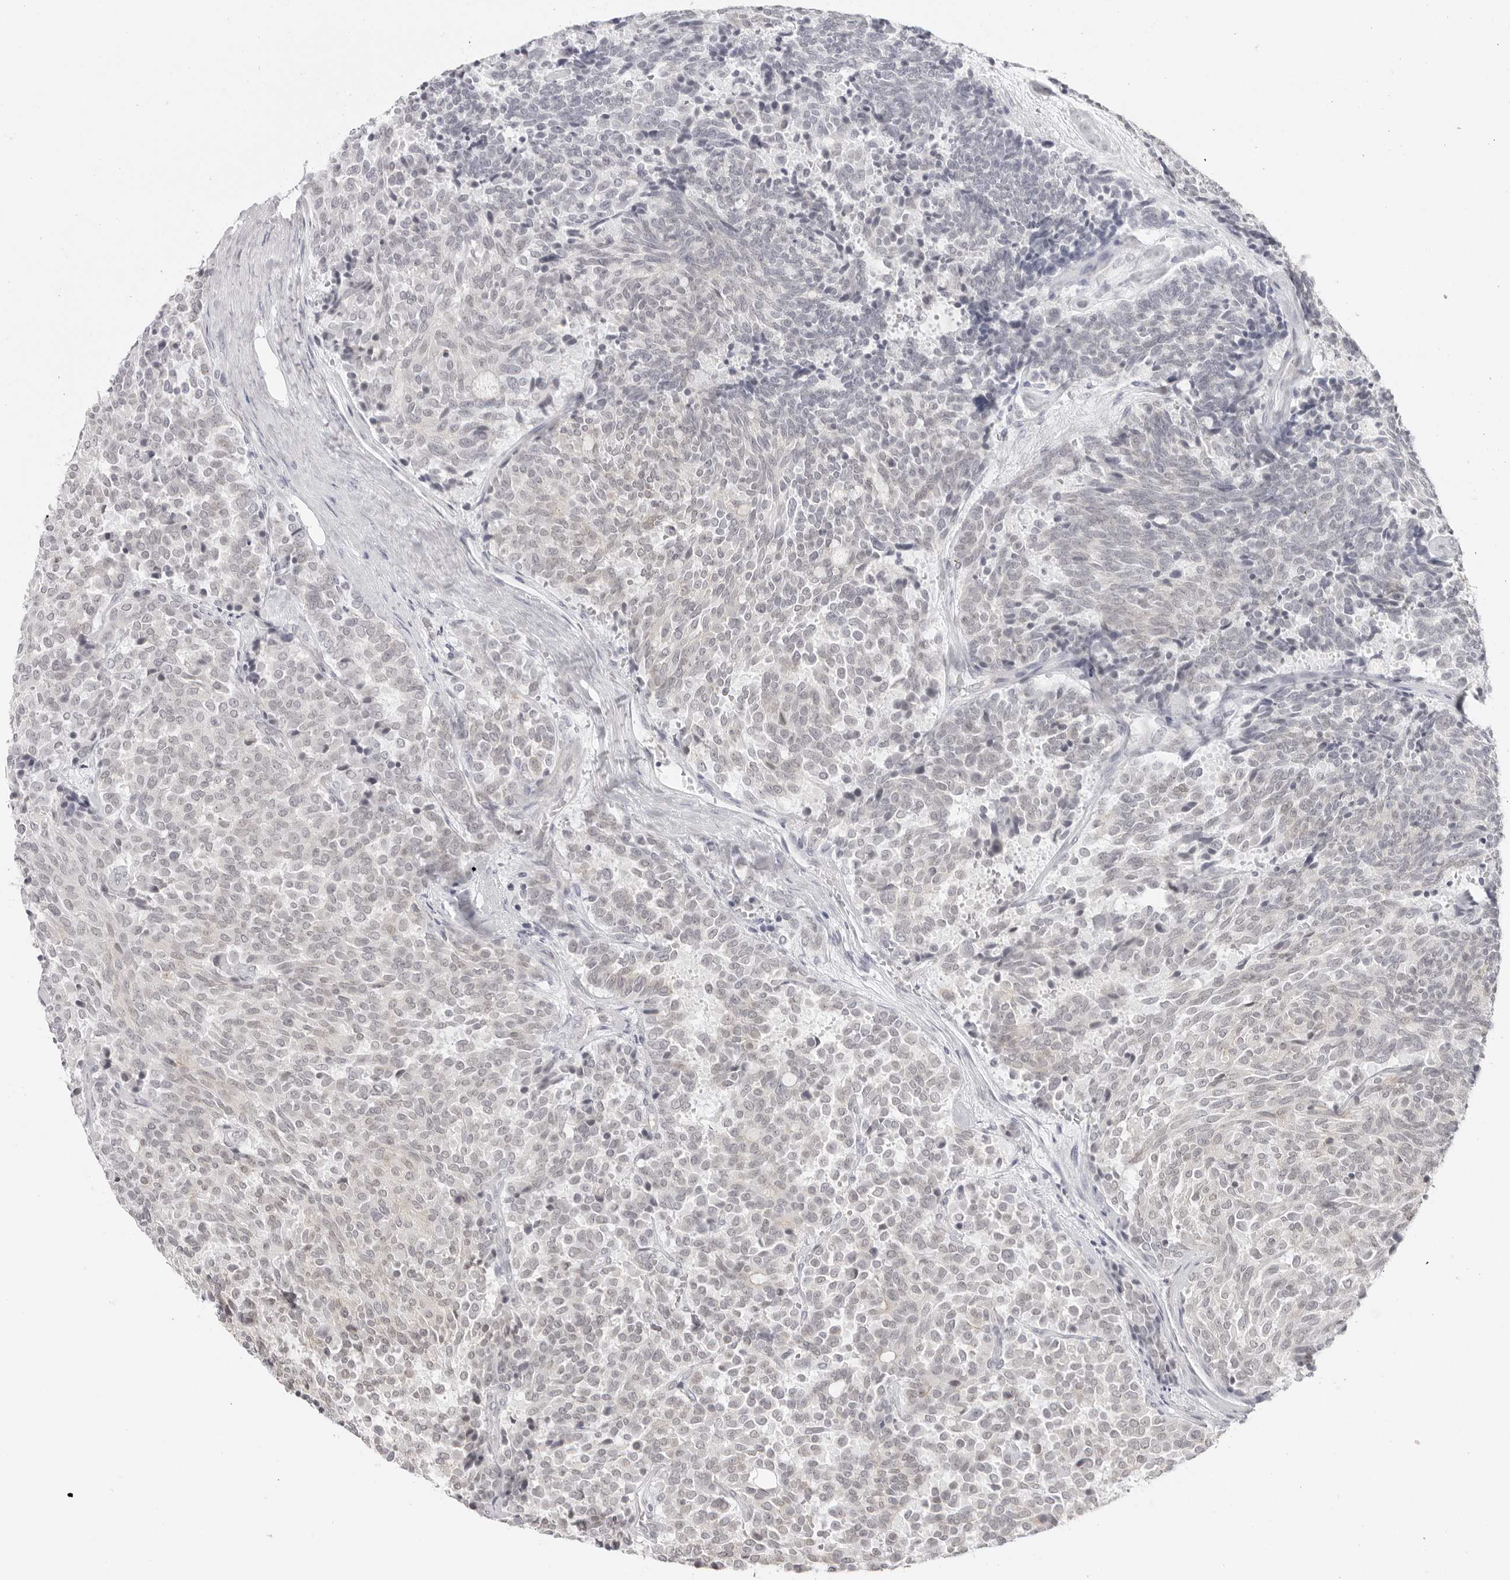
{"staining": {"intensity": "negative", "quantity": "none", "location": "none"}, "tissue": "carcinoid", "cell_type": "Tumor cells", "image_type": "cancer", "snomed": [{"axis": "morphology", "description": "Carcinoid, malignant, NOS"}, {"axis": "topography", "description": "Pancreas"}], "caption": "The photomicrograph reveals no staining of tumor cells in carcinoid. (DAB (3,3'-diaminobenzidine) immunohistochemistry (IHC) visualized using brightfield microscopy, high magnification).", "gene": "TRAPPC3", "patient": {"sex": "female", "age": 54}}